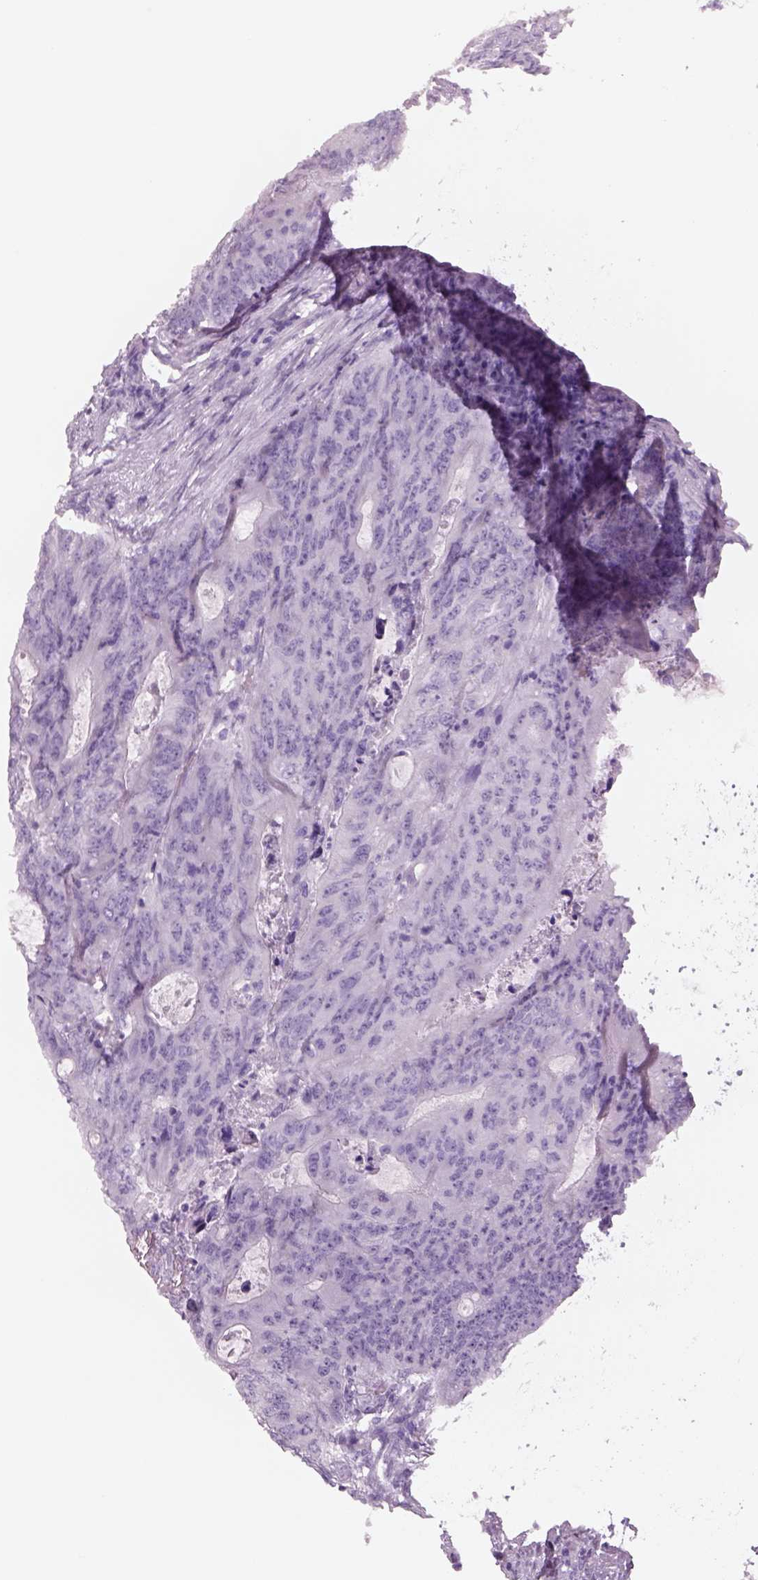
{"staining": {"intensity": "negative", "quantity": "none", "location": "none"}, "tissue": "colorectal cancer", "cell_type": "Tumor cells", "image_type": "cancer", "snomed": [{"axis": "morphology", "description": "Adenocarcinoma, NOS"}, {"axis": "topography", "description": "Colon"}], "caption": "High magnification brightfield microscopy of colorectal cancer stained with DAB (brown) and counterstained with hematoxylin (blue): tumor cells show no significant positivity.", "gene": "RHO", "patient": {"sex": "male", "age": 67}}